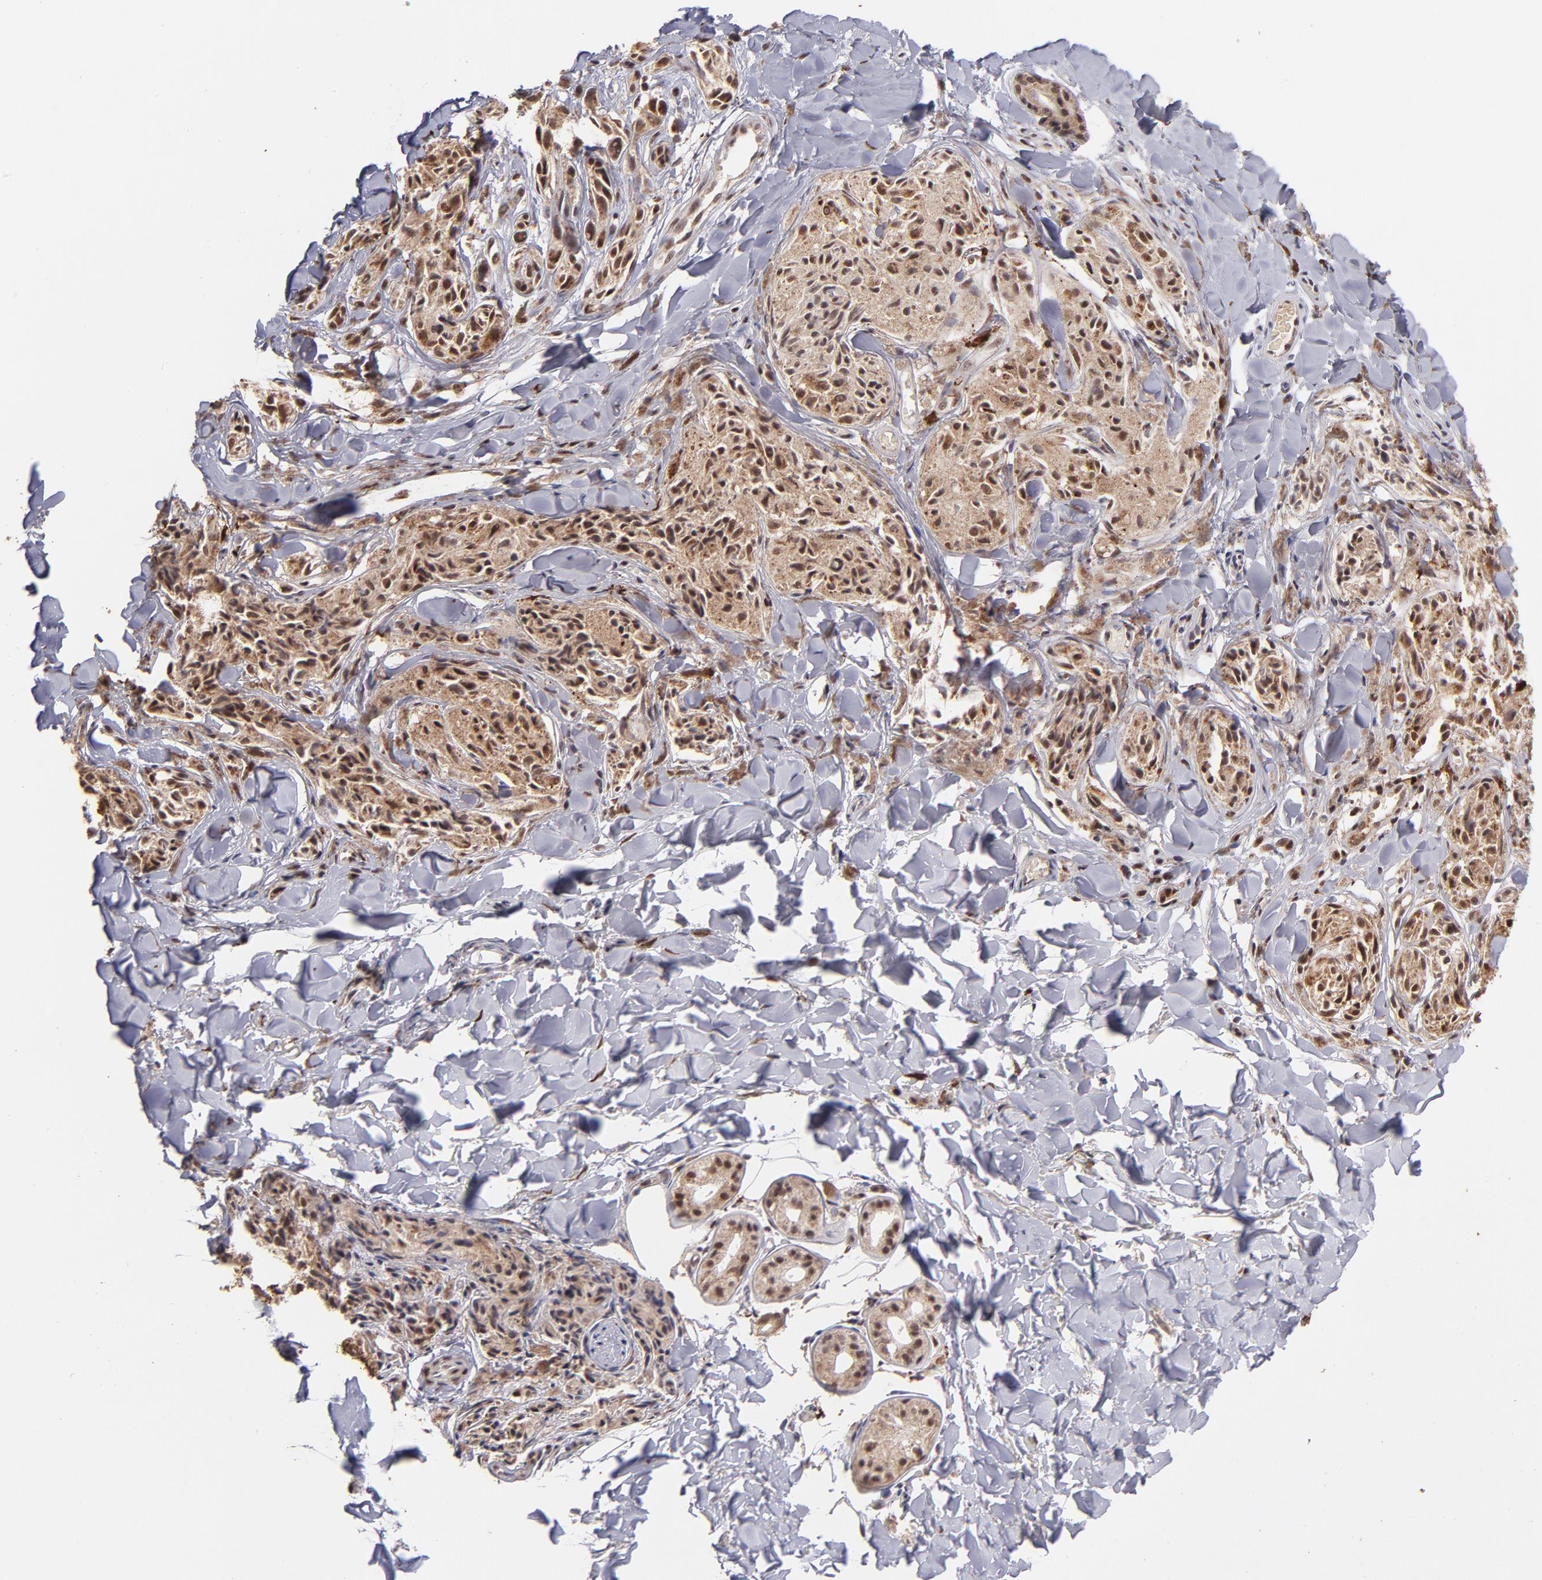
{"staining": {"intensity": "moderate", "quantity": ">75%", "location": "cytoplasmic/membranous,nuclear"}, "tissue": "melanoma", "cell_type": "Tumor cells", "image_type": "cancer", "snomed": [{"axis": "morphology", "description": "Malignant melanoma, Metastatic site"}, {"axis": "topography", "description": "Skin"}], "caption": "Brown immunohistochemical staining in malignant melanoma (metastatic site) displays moderate cytoplasmic/membranous and nuclear staining in approximately >75% of tumor cells.", "gene": "ZFX", "patient": {"sex": "female", "age": 66}}